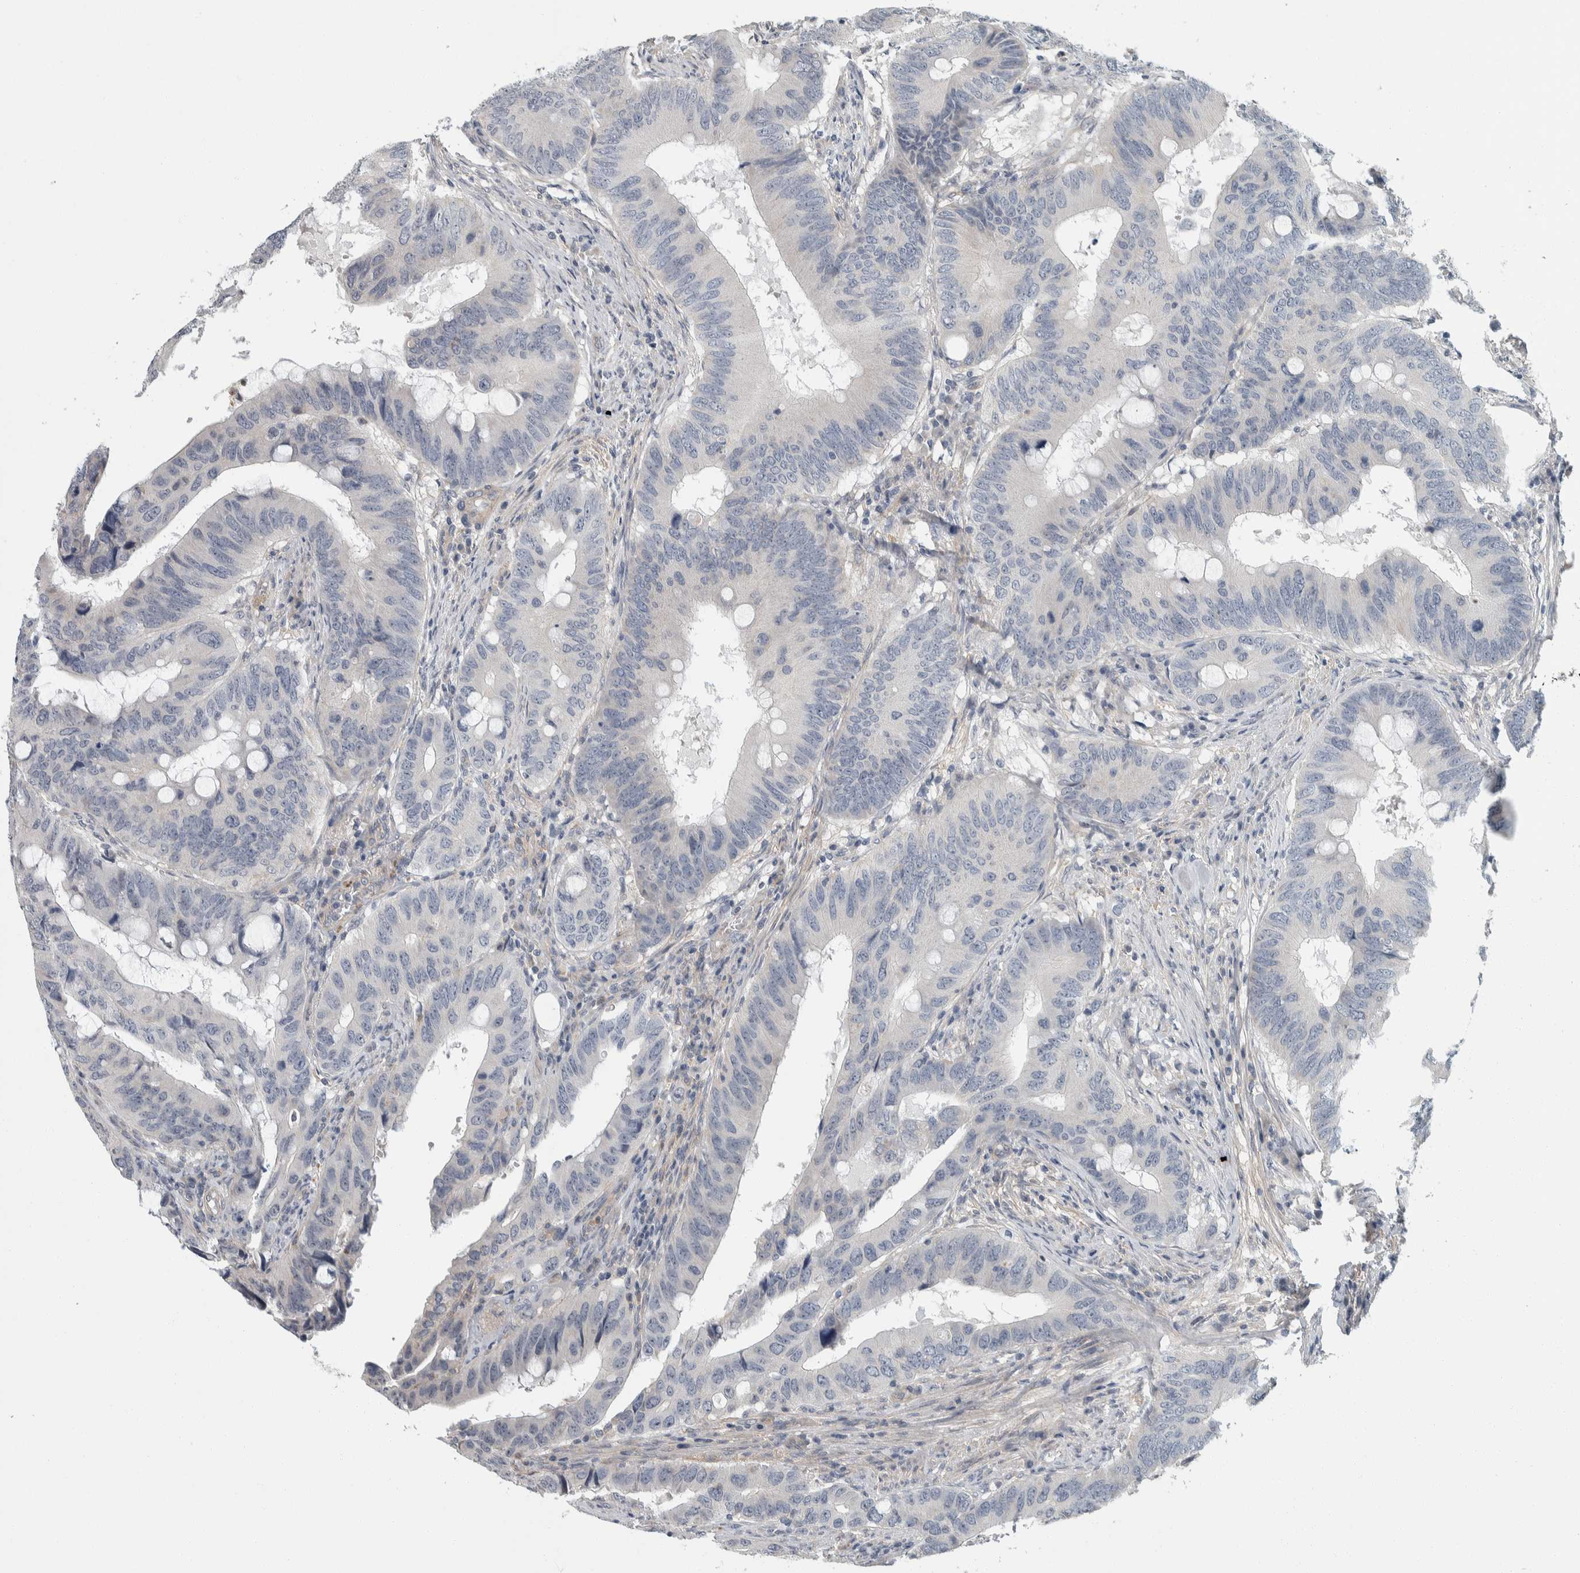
{"staining": {"intensity": "negative", "quantity": "none", "location": "none"}, "tissue": "colorectal cancer", "cell_type": "Tumor cells", "image_type": "cancer", "snomed": [{"axis": "morphology", "description": "Adenocarcinoma, NOS"}, {"axis": "topography", "description": "Colon"}], "caption": "Immunohistochemical staining of adenocarcinoma (colorectal) reveals no significant positivity in tumor cells.", "gene": "KCNJ3", "patient": {"sex": "male", "age": 71}}